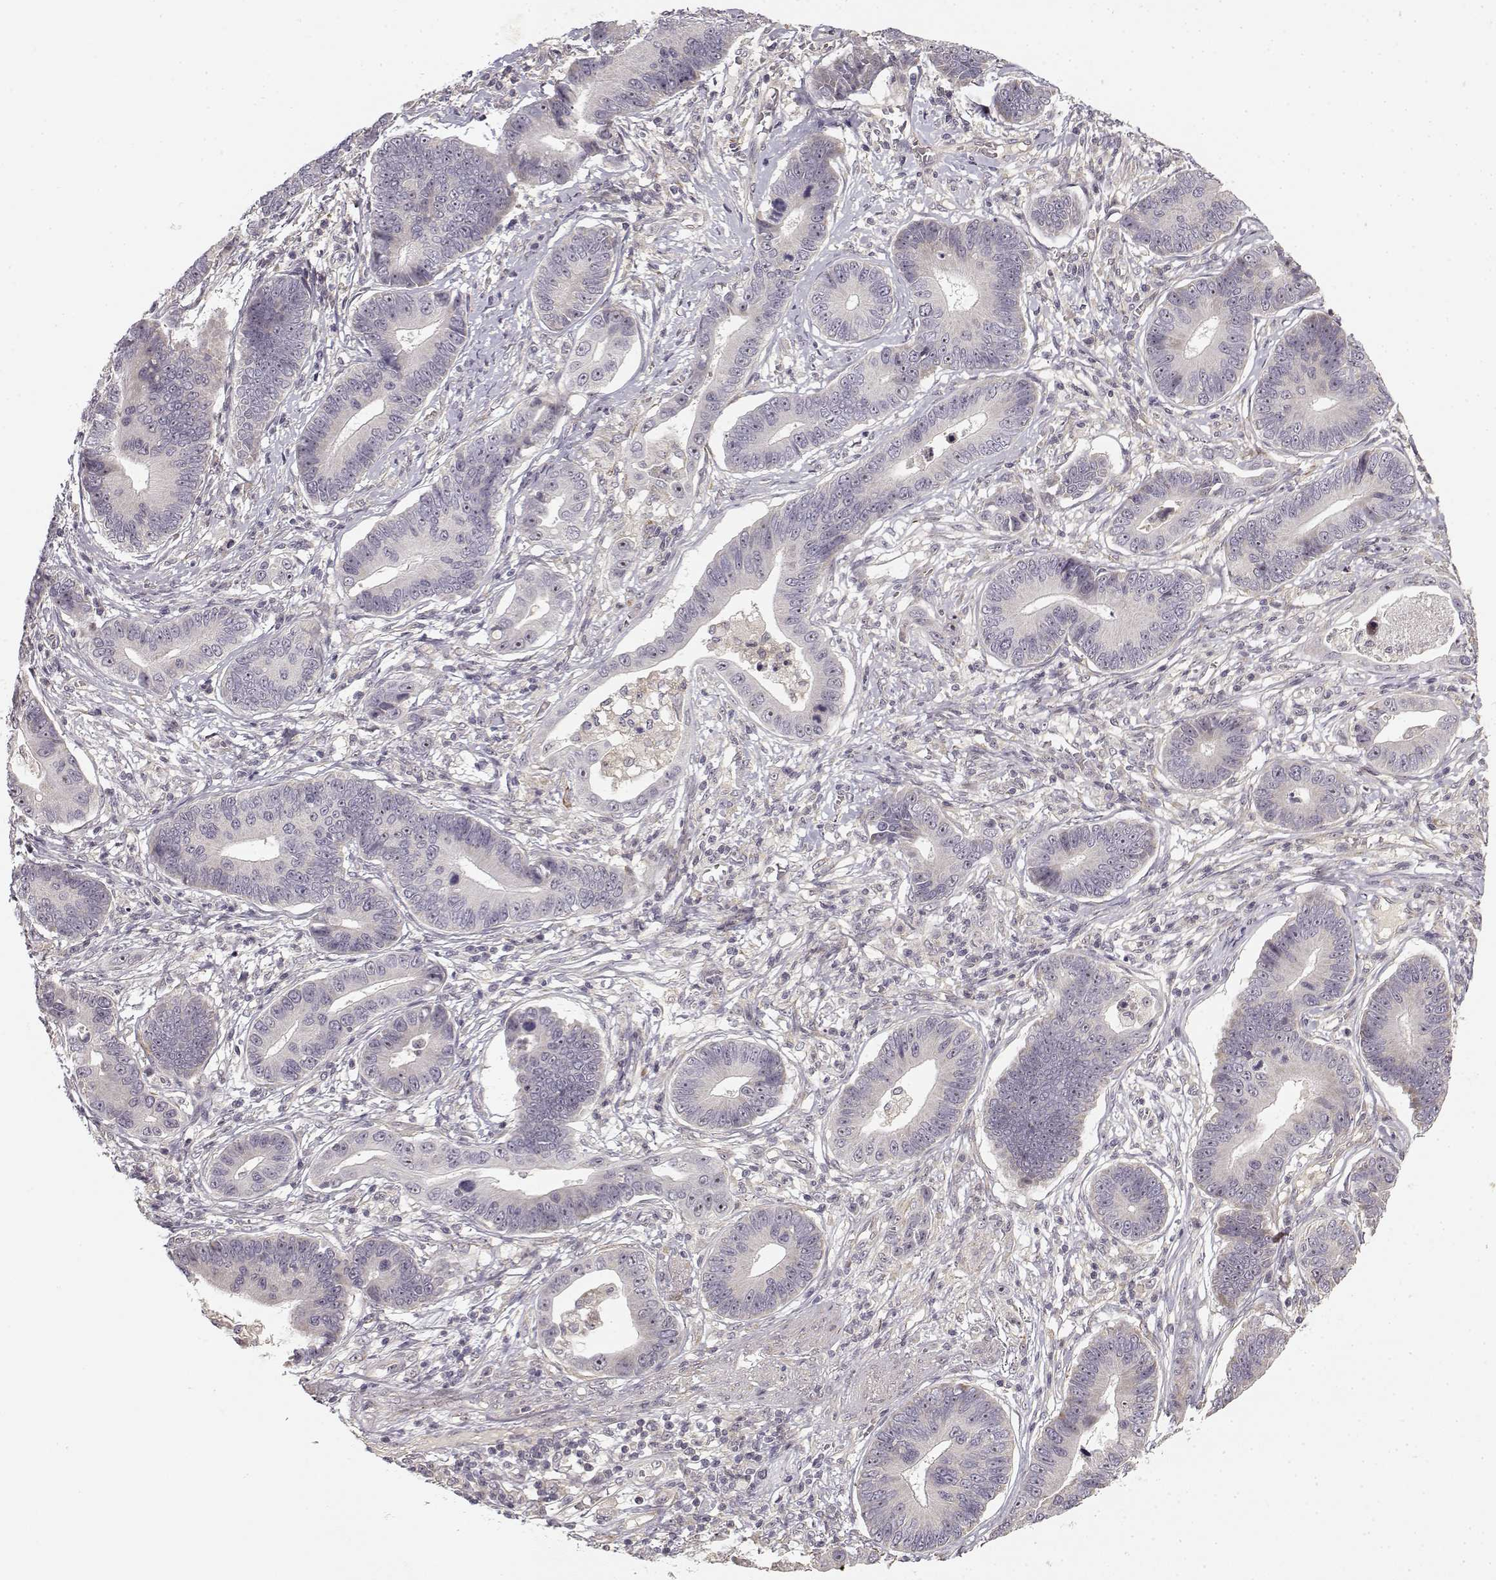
{"staining": {"intensity": "negative", "quantity": "none", "location": "none"}, "tissue": "stomach cancer", "cell_type": "Tumor cells", "image_type": "cancer", "snomed": [{"axis": "morphology", "description": "Adenocarcinoma, NOS"}, {"axis": "topography", "description": "Stomach"}], "caption": "Stomach cancer stained for a protein using immunohistochemistry (IHC) shows no expression tumor cells.", "gene": "MED12L", "patient": {"sex": "male", "age": 84}}